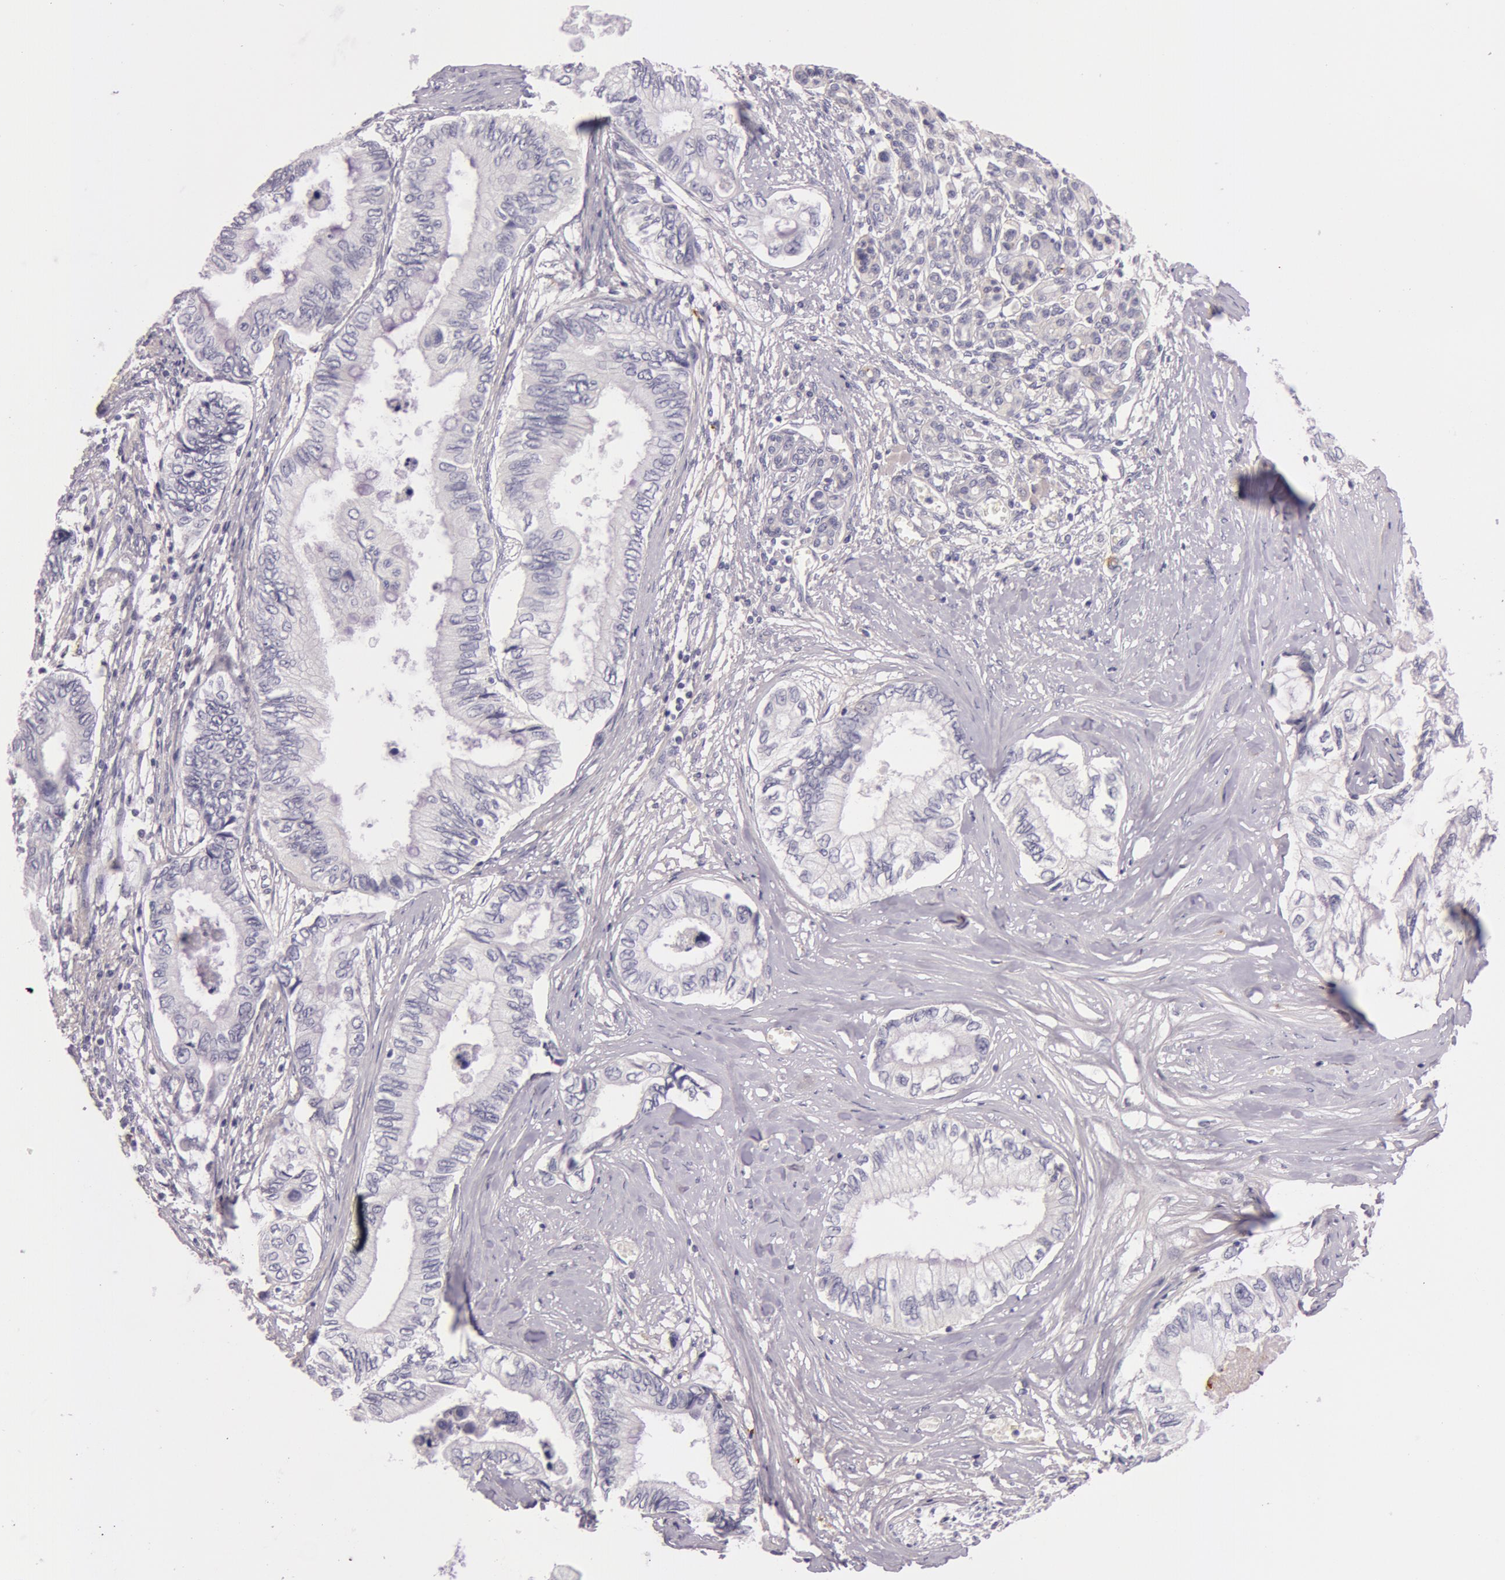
{"staining": {"intensity": "negative", "quantity": "none", "location": "none"}, "tissue": "pancreatic cancer", "cell_type": "Tumor cells", "image_type": "cancer", "snomed": [{"axis": "morphology", "description": "Adenocarcinoma, NOS"}, {"axis": "topography", "description": "Pancreas"}], "caption": "Micrograph shows no protein positivity in tumor cells of pancreatic adenocarcinoma tissue. Brightfield microscopy of immunohistochemistry stained with DAB (brown) and hematoxylin (blue), captured at high magnification.", "gene": "C4BPA", "patient": {"sex": "female", "age": 66}}